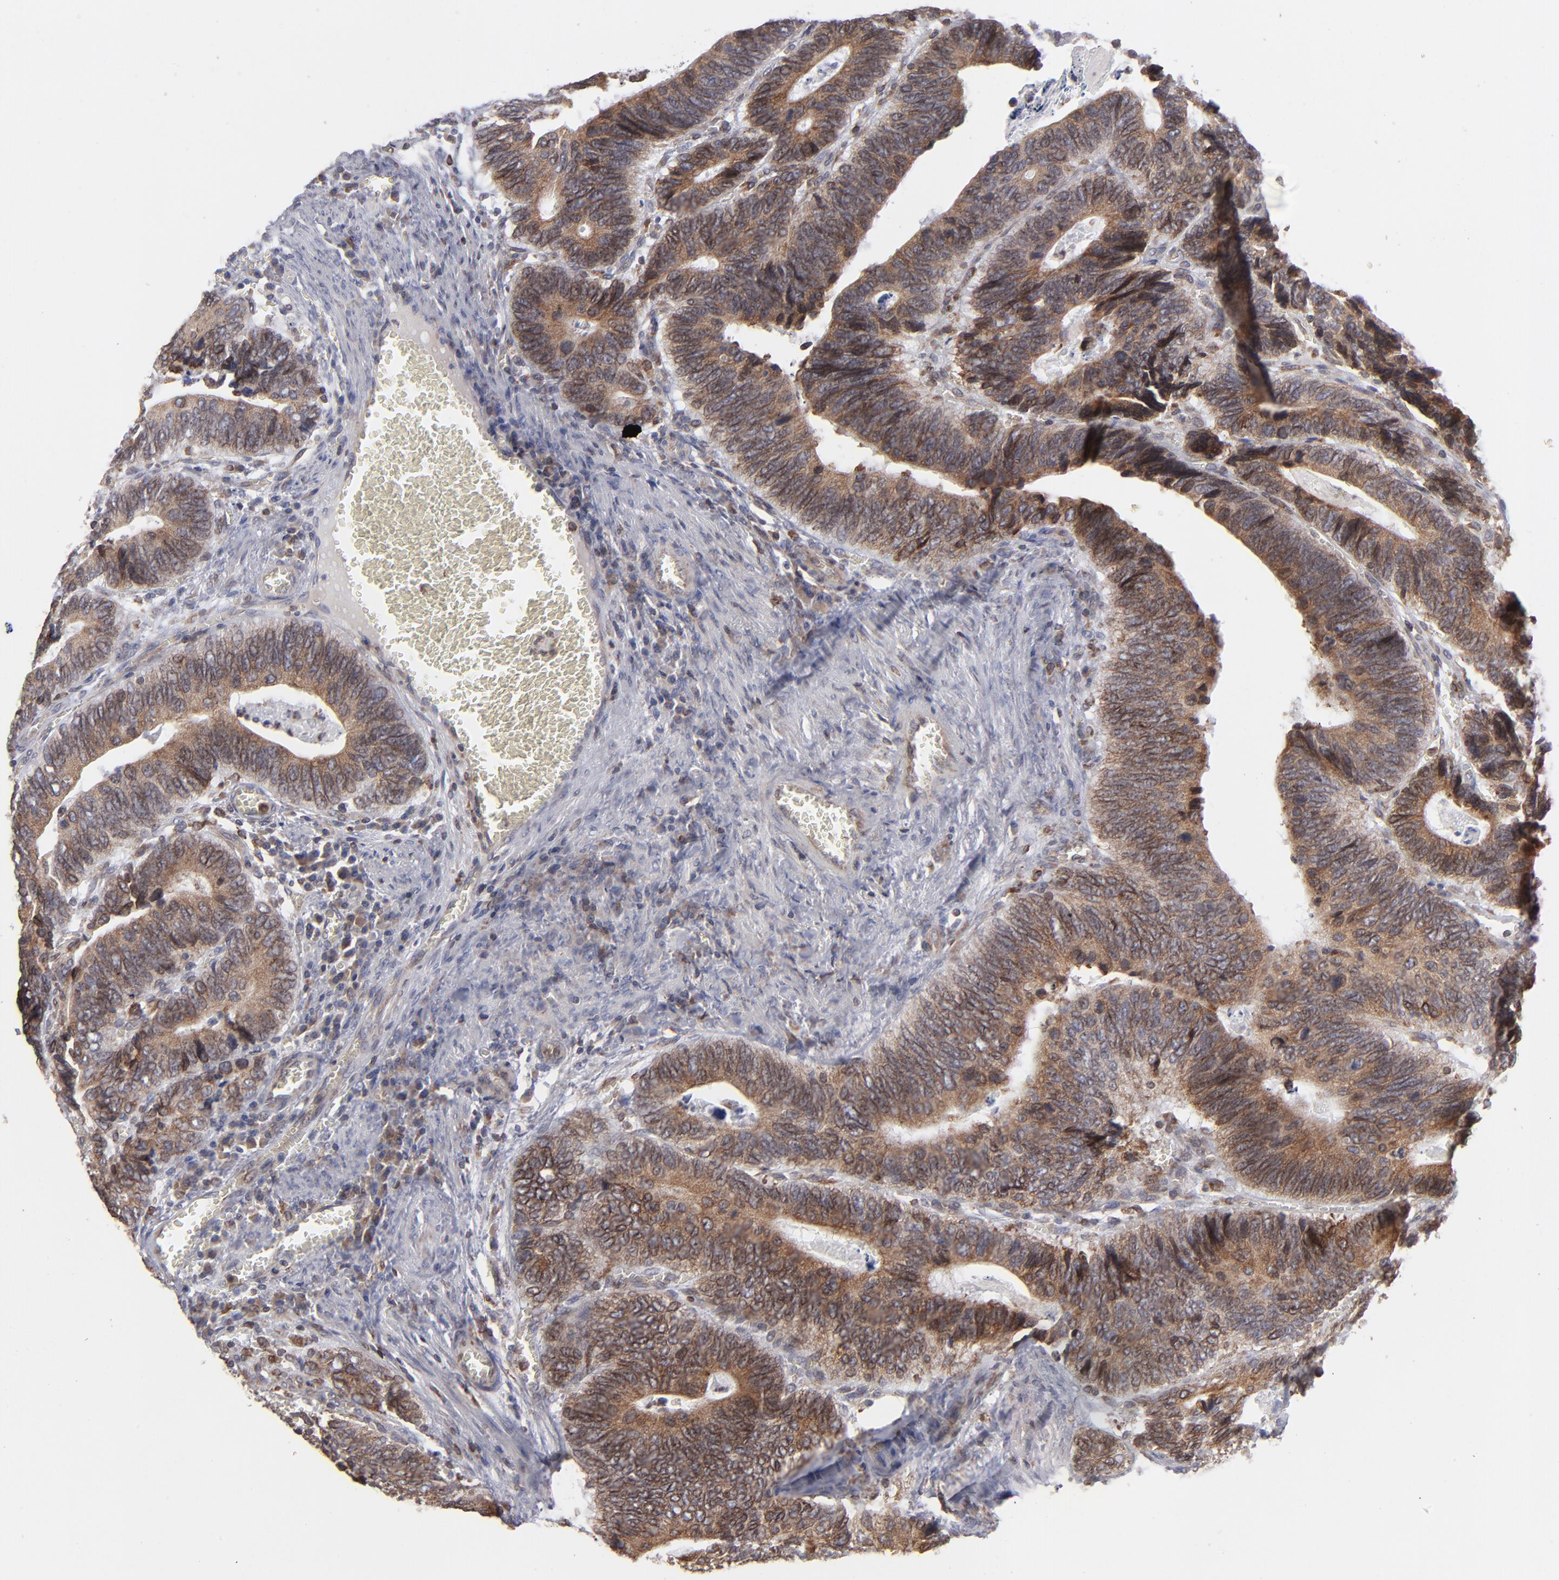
{"staining": {"intensity": "moderate", "quantity": ">75%", "location": "cytoplasmic/membranous"}, "tissue": "colorectal cancer", "cell_type": "Tumor cells", "image_type": "cancer", "snomed": [{"axis": "morphology", "description": "Adenocarcinoma, NOS"}, {"axis": "topography", "description": "Colon"}], "caption": "Colorectal adenocarcinoma stained with a brown dye exhibits moderate cytoplasmic/membranous positive expression in about >75% of tumor cells.", "gene": "TMX1", "patient": {"sex": "male", "age": 72}}